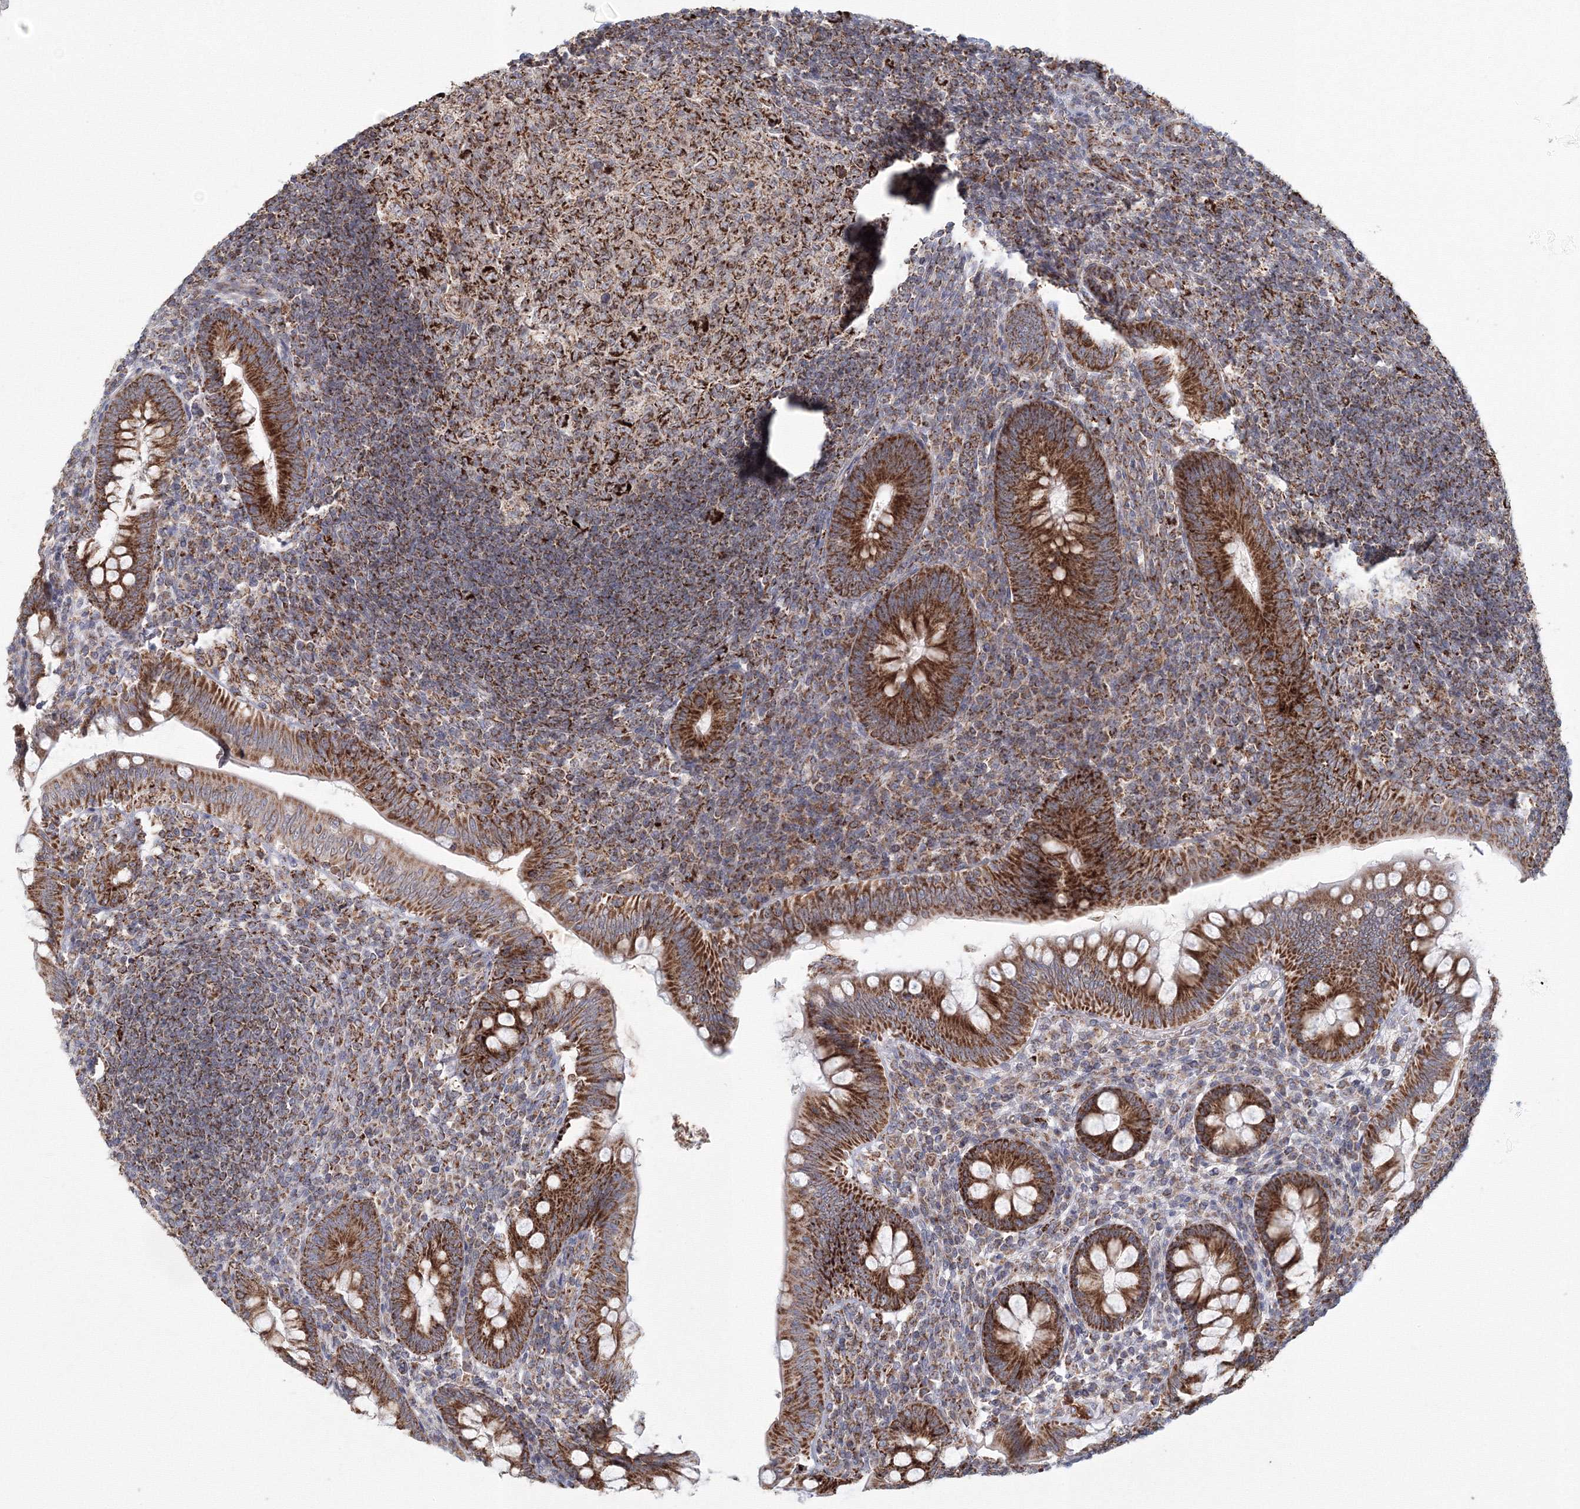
{"staining": {"intensity": "strong", "quantity": ">75%", "location": "cytoplasmic/membranous"}, "tissue": "appendix", "cell_type": "Glandular cells", "image_type": "normal", "snomed": [{"axis": "morphology", "description": "Normal tissue, NOS"}, {"axis": "topography", "description": "Appendix"}], "caption": "A micrograph of appendix stained for a protein exhibits strong cytoplasmic/membranous brown staining in glandular cells.", "gene": "GRPEL1", "patient": {"sex": "male", "age": 14}}